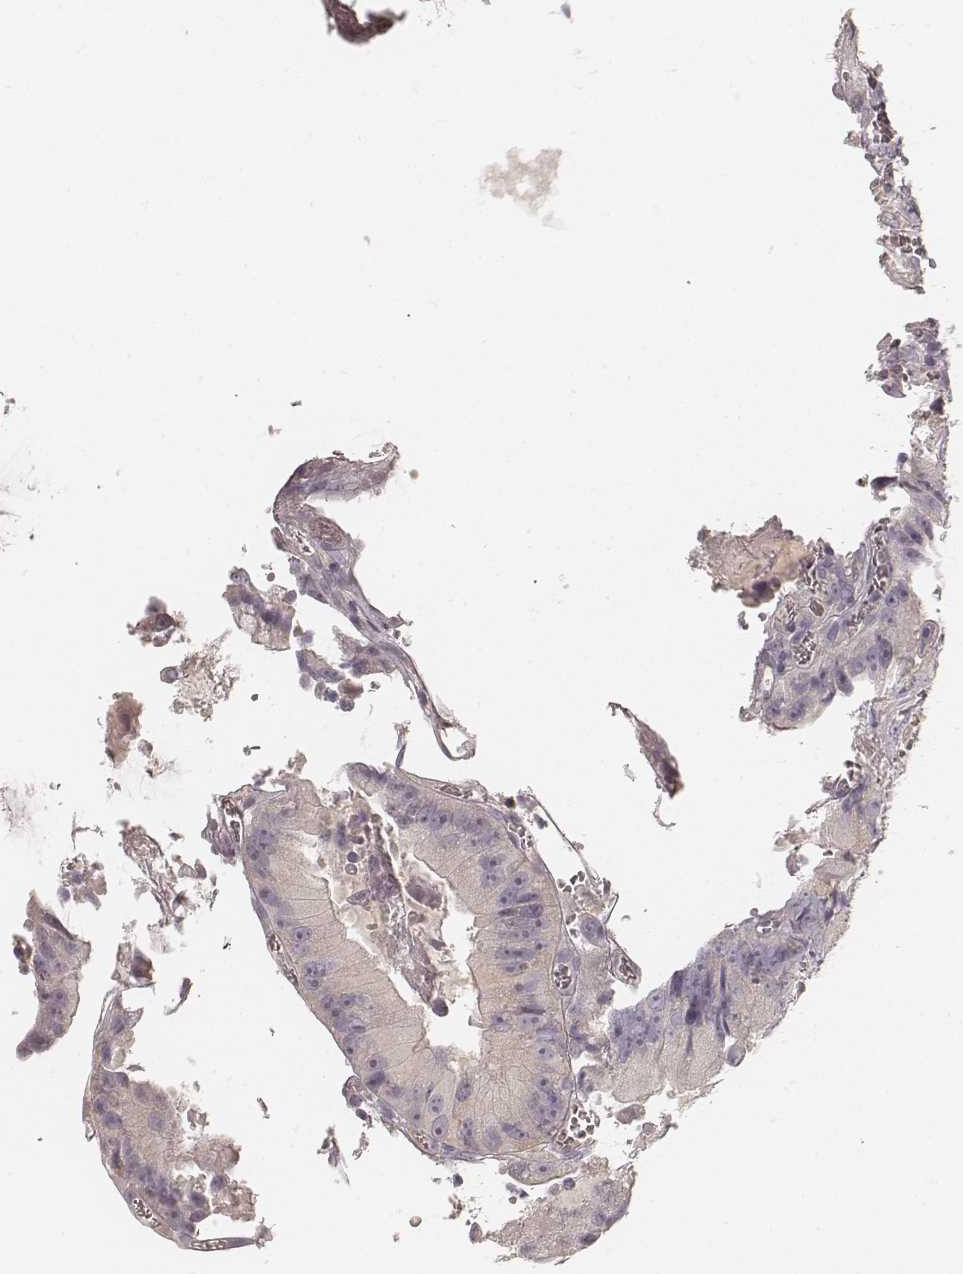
{"staining": {"intensity": "negative", "quantity": "none", "location": "none"}, "tissue": "colorectal cancer", "cell_type": "Tumor cells", "image_type": "cancer", "snomed": [{"axis": "morphology", "description": "Adenocarcinoma, NOS"}, {"axis": "topography", "description": "Colon"}], "caption": "Immunohistochemical staining of human colorectal cancer displays no significant expression in tumor cells.", "gene": "FMNL2", "patient": {"sex": "female", "age": 86}}